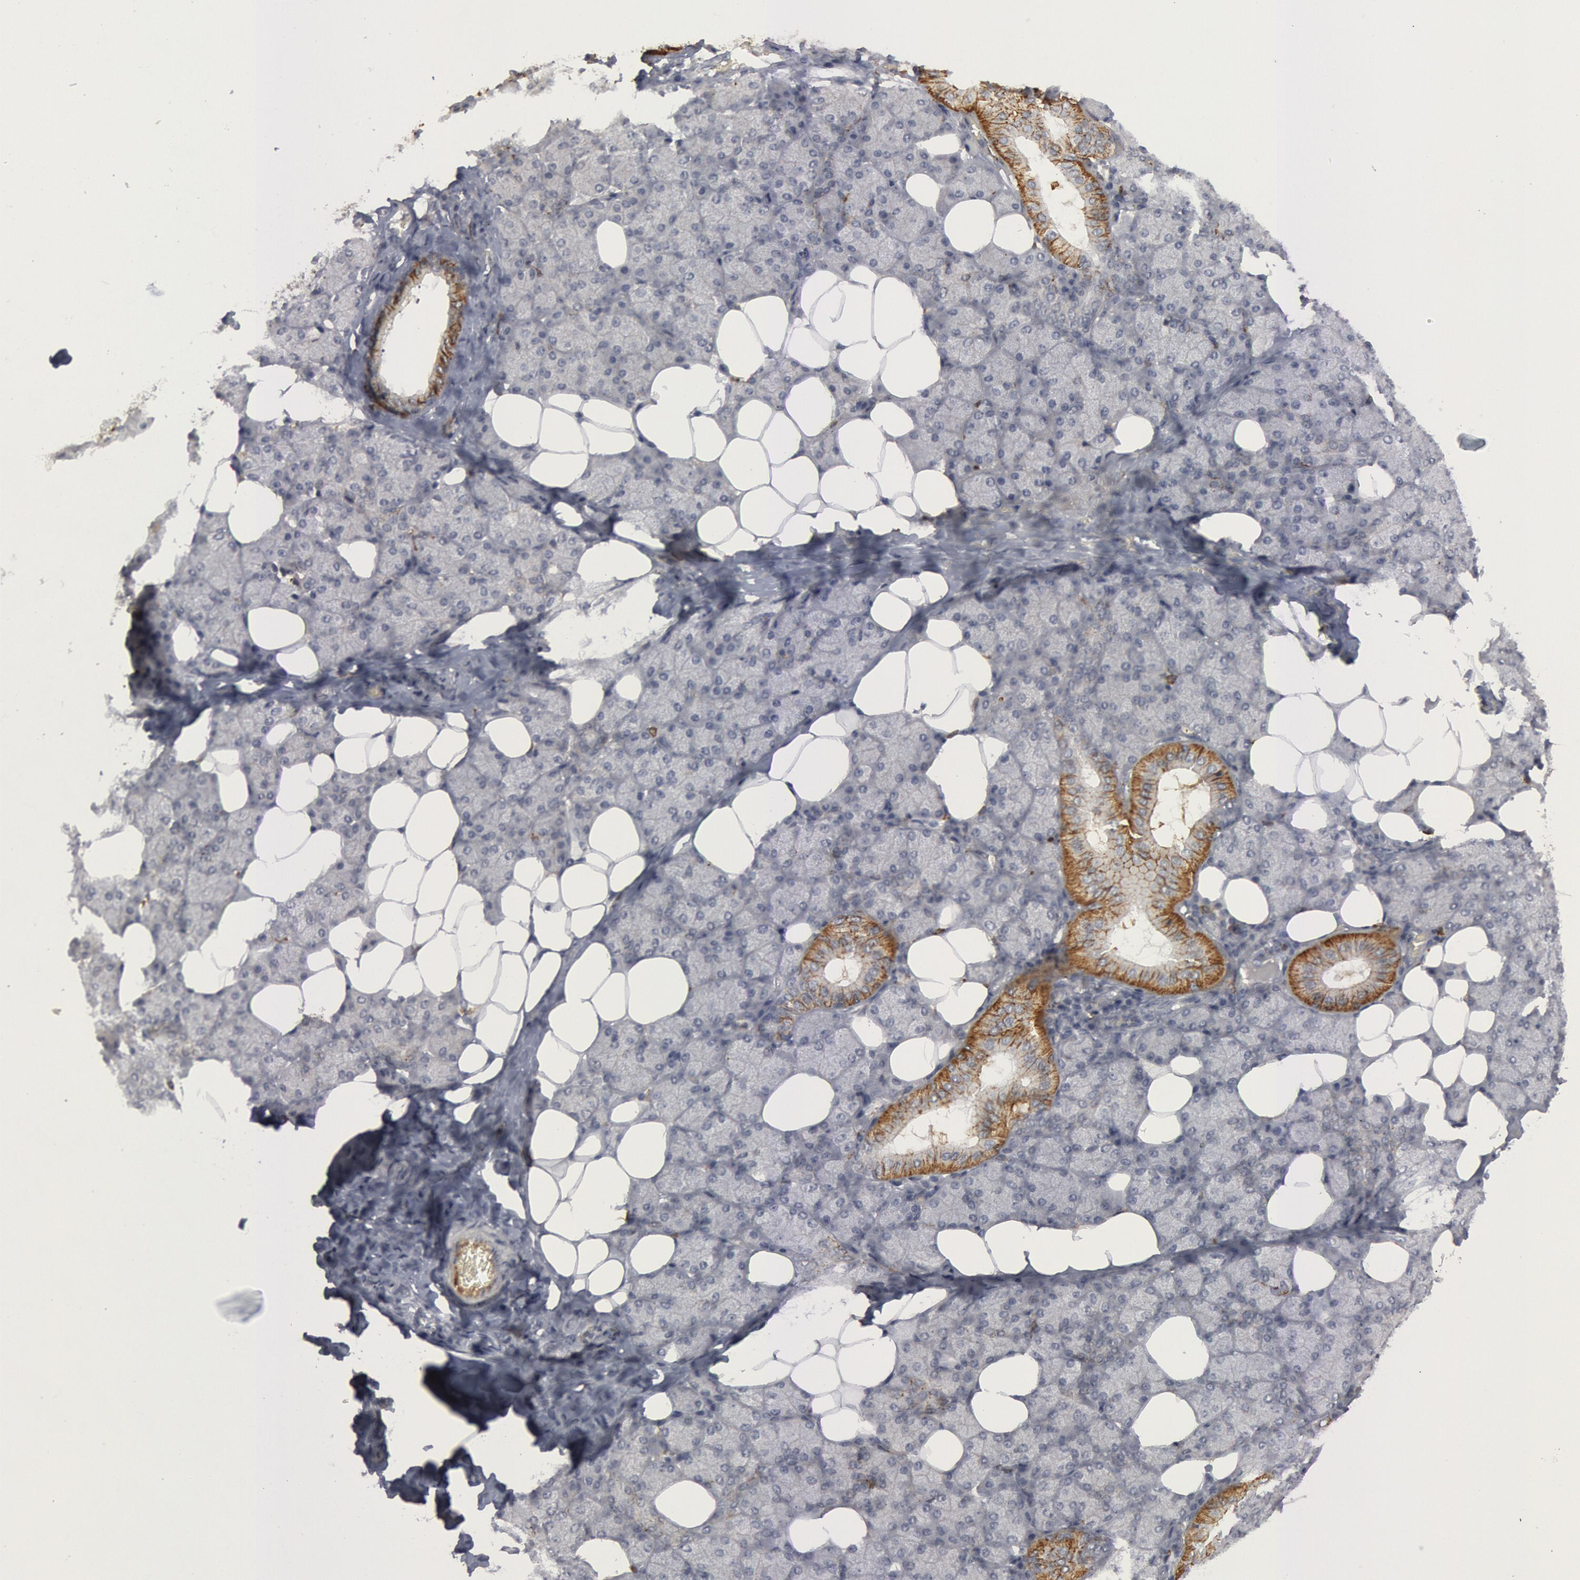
{"staining": {"intensity": "moderate", "quantity": "<25%", "location": "cytoplasmic/membranous"}, "tissue": "salivary gland", "cell_type": "Glandular cells", "image_type": "normal", "snomed": [{"axis": "morphology", "description": "Normal tissue, NOS"}, {"axis": "topography", "description": "Lymph node"}, {"axis": "topography", "description": "Salivary gland"}], "caption": "Unremarkable salivary gland was stained to show a protein in brown. There is low levels of moderate cytoplasmic/membranous staining in approximately <25% of glandular cells. The staining was performed using DAB, with brown indicating positive protein expression. Nuclei are stained blue with hematoxylin.", "gene": "C1QC", "patient": {"sex": "male", "age": 8}}